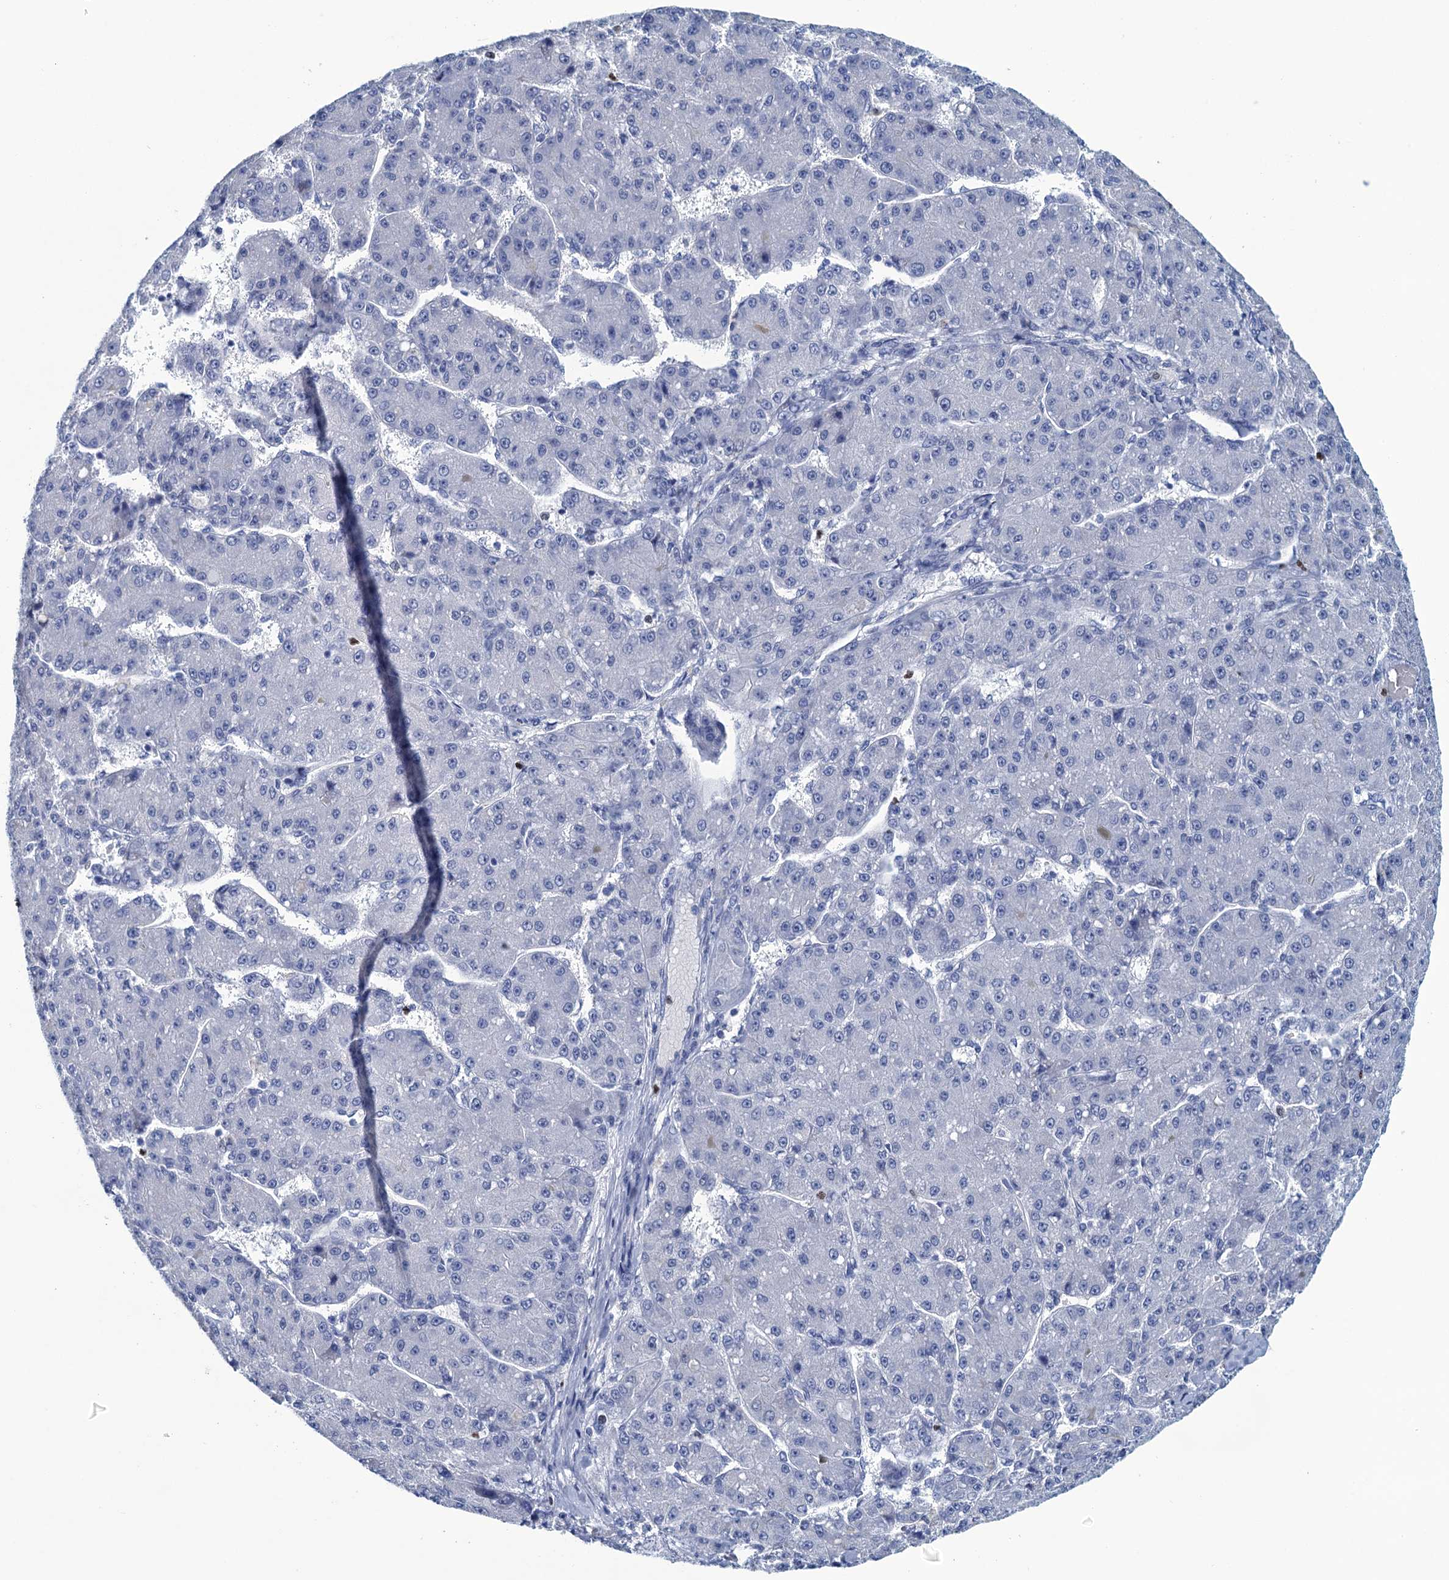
{"staining": {"intensity": "negative", "quantity": "none", "location": "none"}, "tissue": "liver cancer", "cell_type": "Tumor cells", "image_type": "cancer", "snomed": [{"axis": "morphology", "description": "Carcinoma, Hepatocellular, NOS"}, {"axis": "topography", "description": "Liver"}], "caption": "Liver hepatocellular carcinoma stained for a protein using IHC exhibits no expression tumor cells.", "gene": "RHCG", "patient": {"sex": "male", "age": 67}}